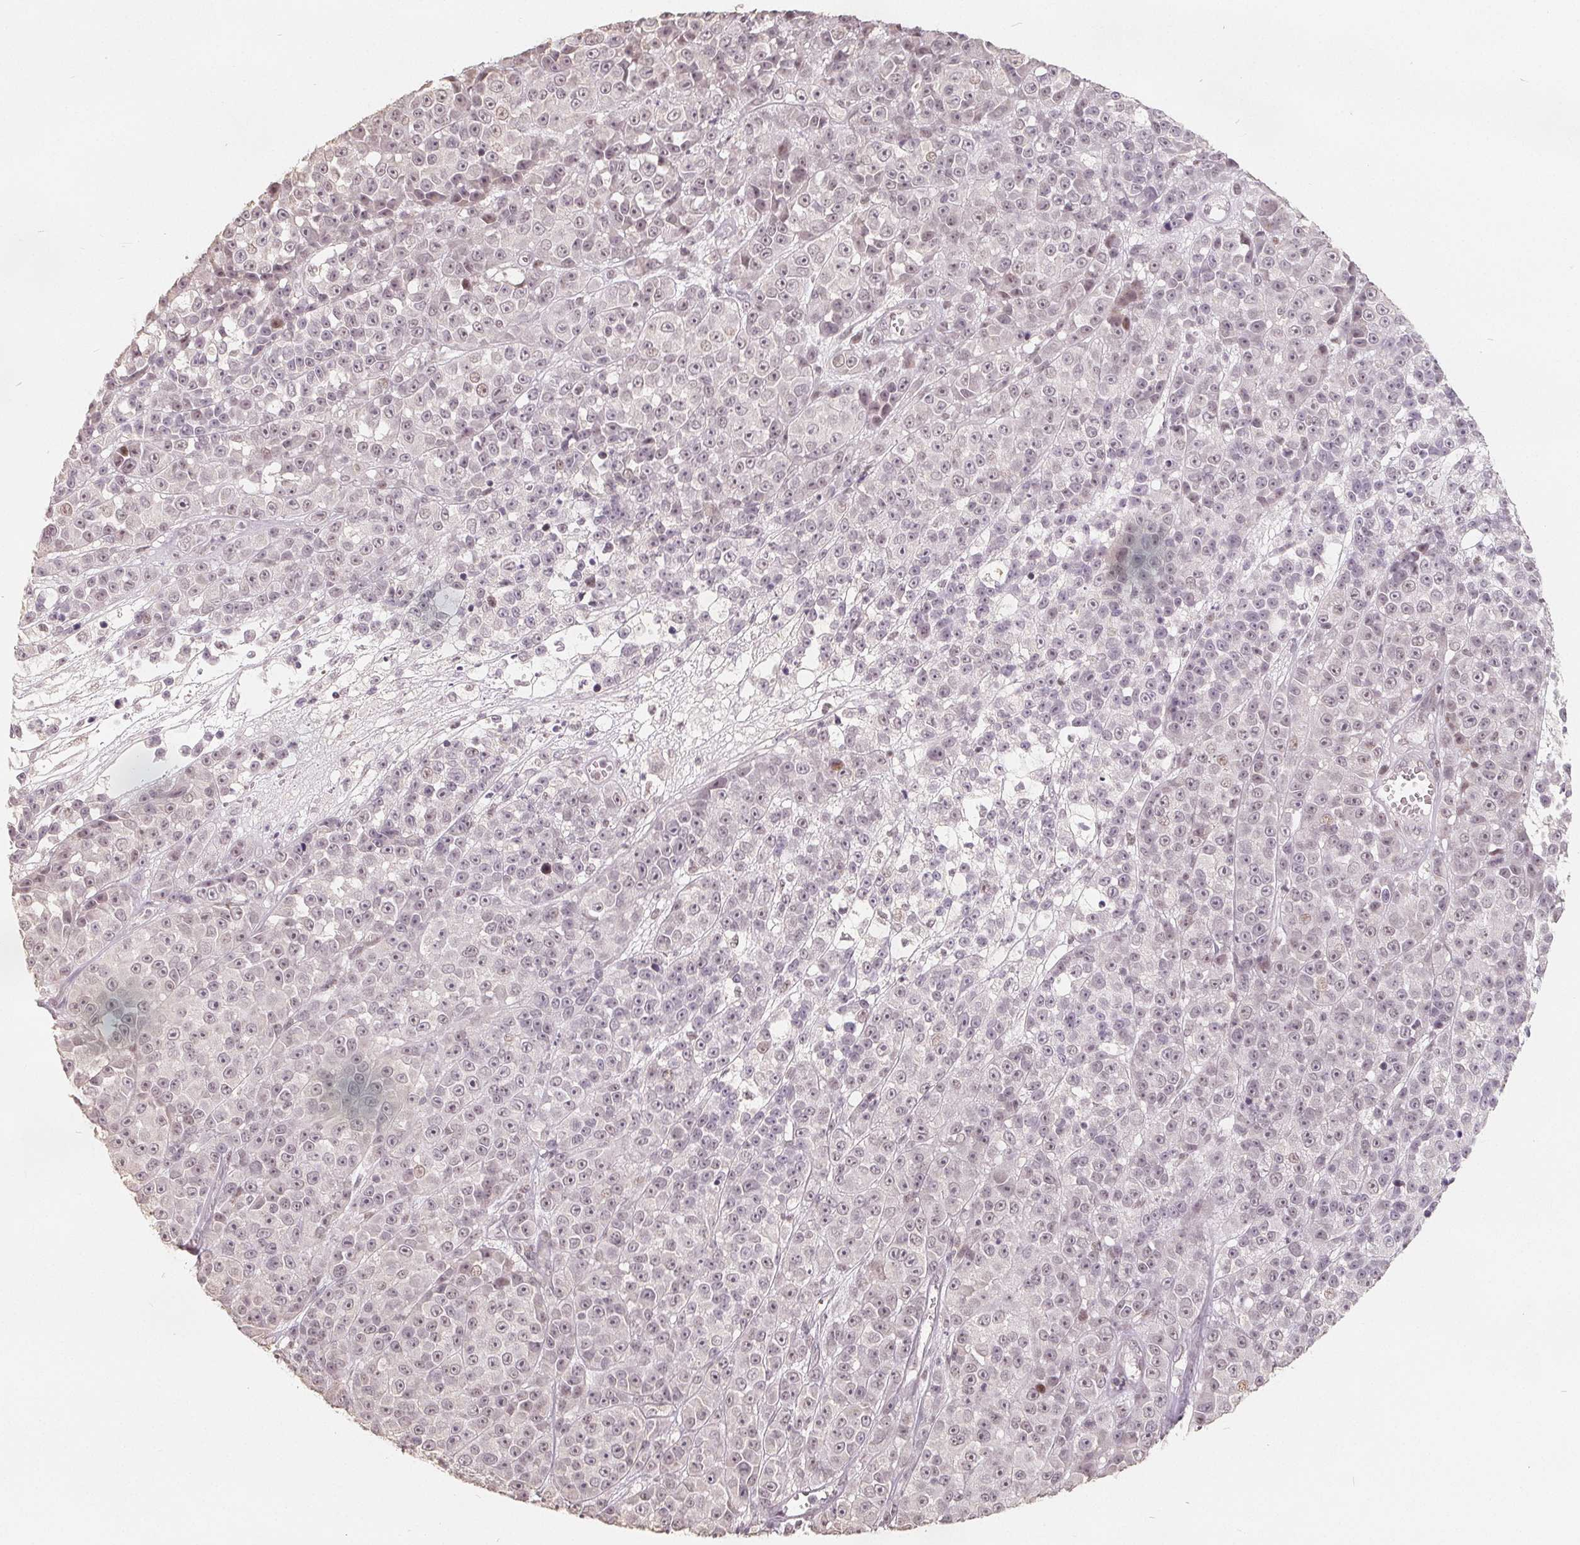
{"staining": {"intensity": "negative", "quantity": "none", "location": "none"}, "tissue": "melanoma", "cell_type": "Tumor cells", "image_type": "cancer", "snomed": [{"axis": "morphology", "description": "Malignant melanoma, NOS"}, {"axis": "topography", "description": "Skin"}, {"axis": "topography", "description": "Skin of back"}], "caption": "Tumor cells show no significant protein staining in malignant melanoma.", "gene": "CCDC138", "patient": {"sex": "male", "age": 91}}